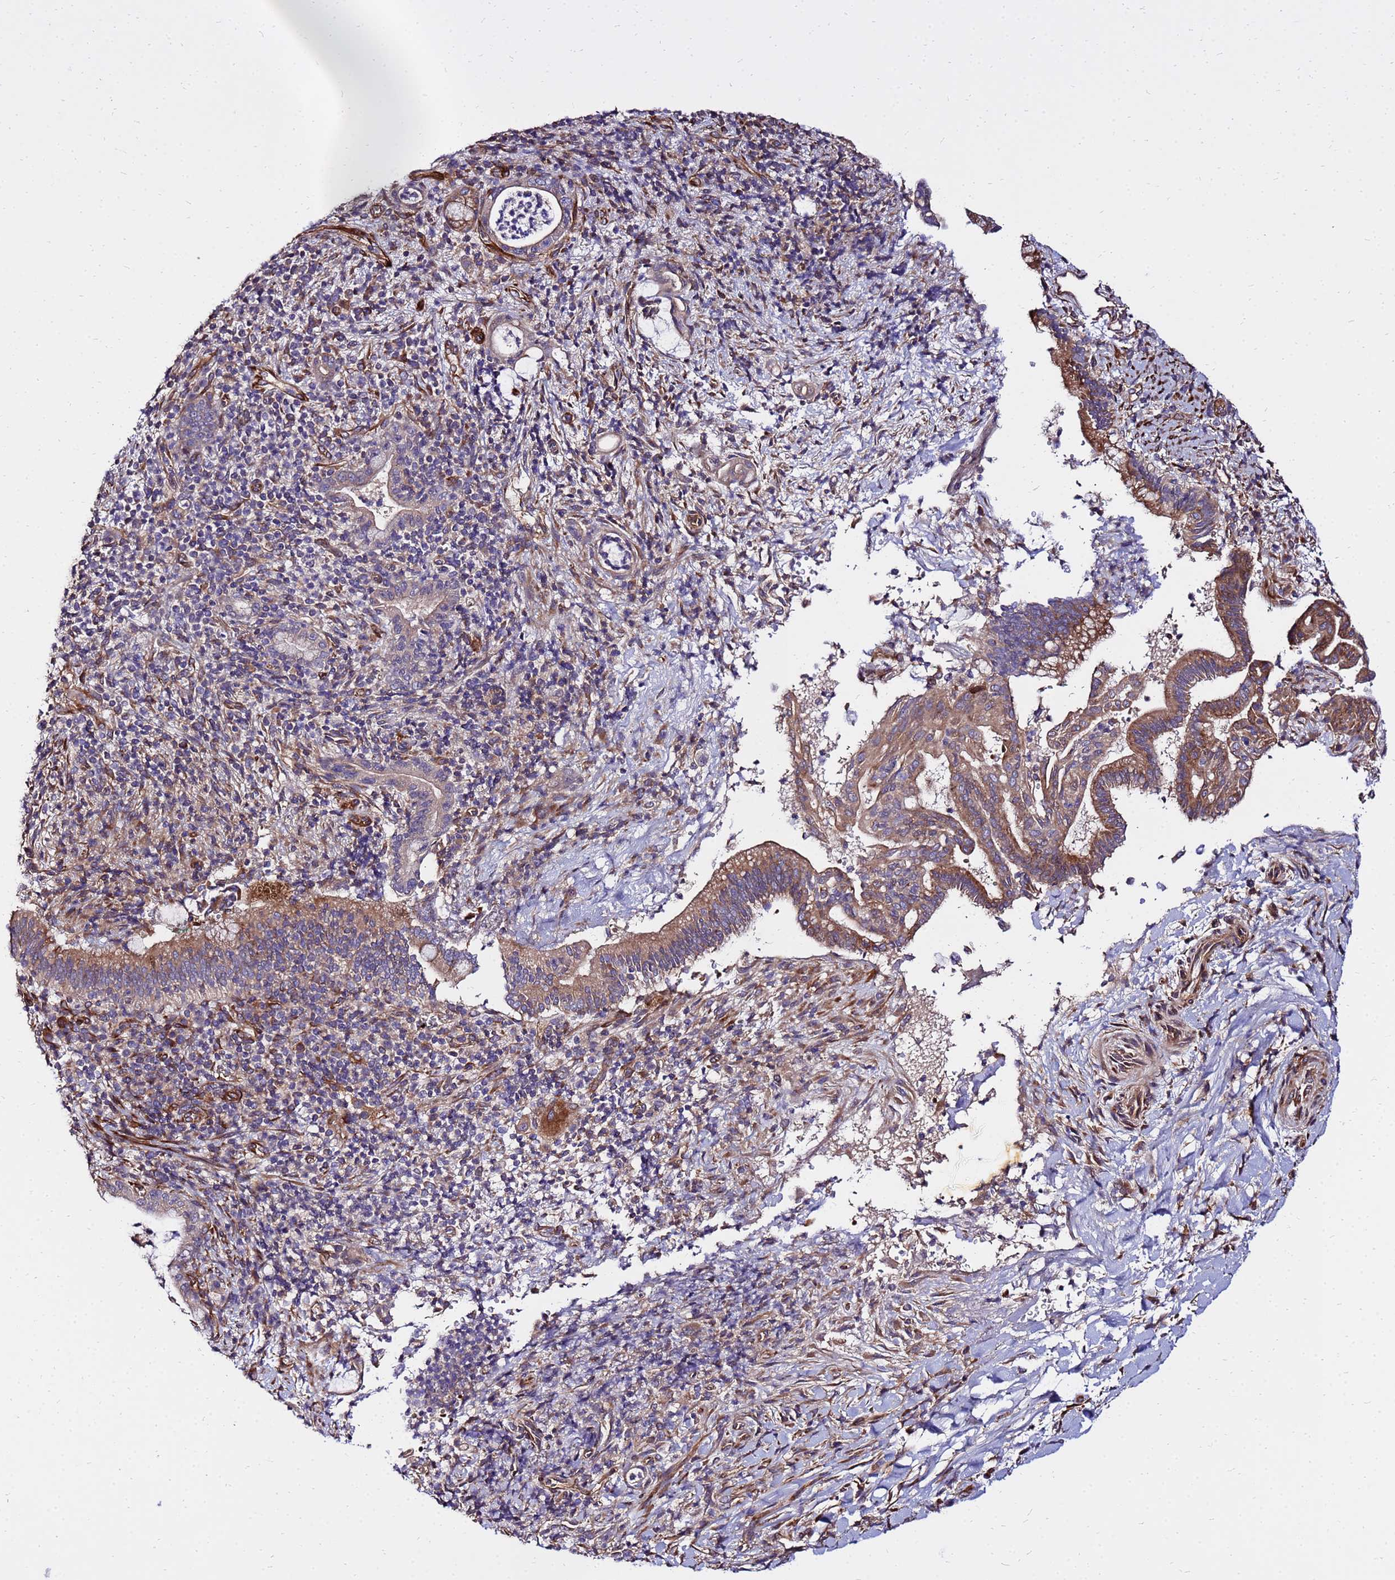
{"staining": {"intensity": "moderate", "quantity": "25%-75%", "location": "cytoplasmic/membranous"}, "tissue": "pancreatic cancer", "cell_type": "Tumor cells", "image_type": "cancer", "snomed": [{"axis": "morphology", "description": "Normal tissue, NOS"}, {"axis": "morphology", "description": "Adenocarcinoma, NOS"}, {"axis": "topography", "description": "Pancreas"}], "caption": "A brown stain highlights moderate cytoplasmic/membranous expression of a protein in human pancreatic cancer tumor cells.", "gene": "WWC2", "patient": {"sex": "female", "age": 55}}